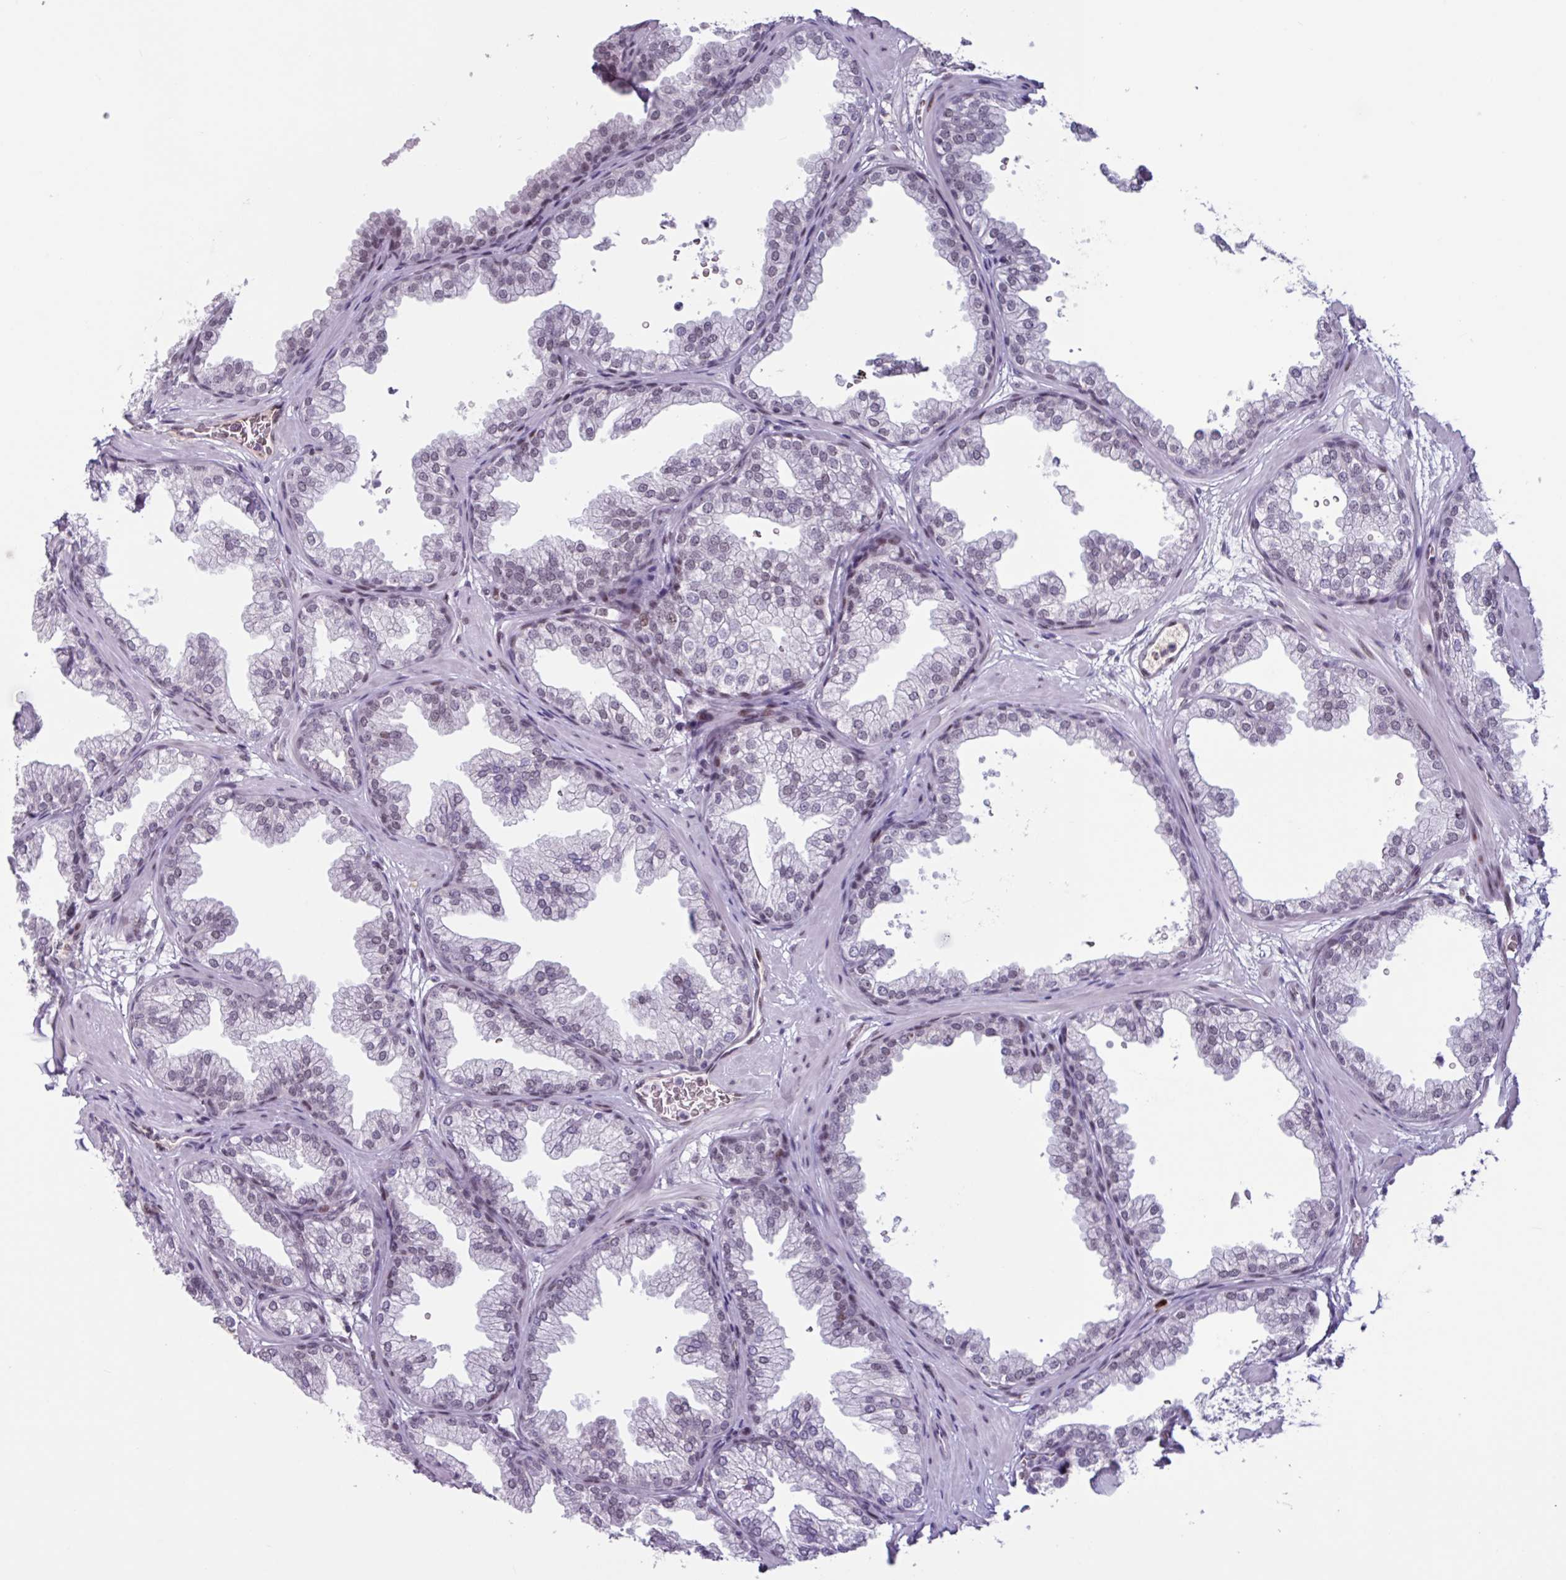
{"staining": {"intensity": "weak", "quantity": "25%-75%", "location": "nuclear"}, "tissue": "prostate", "cell_type": "Glandular cells", "image_type": "normal", "snomed": [{"axis": "morphology", "description": "Normal tissue, NOS"}, {"axis": "topography", "description": "Prostate"}], "caption": "Protein expression by IHC demonstrates weak nuclear expression in about 25%-75% of glandular cells in normal prostate. (IHC, brightfield microscopy, high magnification).", "gene": "ZNF575", "patient": {"sex": "male", "age": 37}}